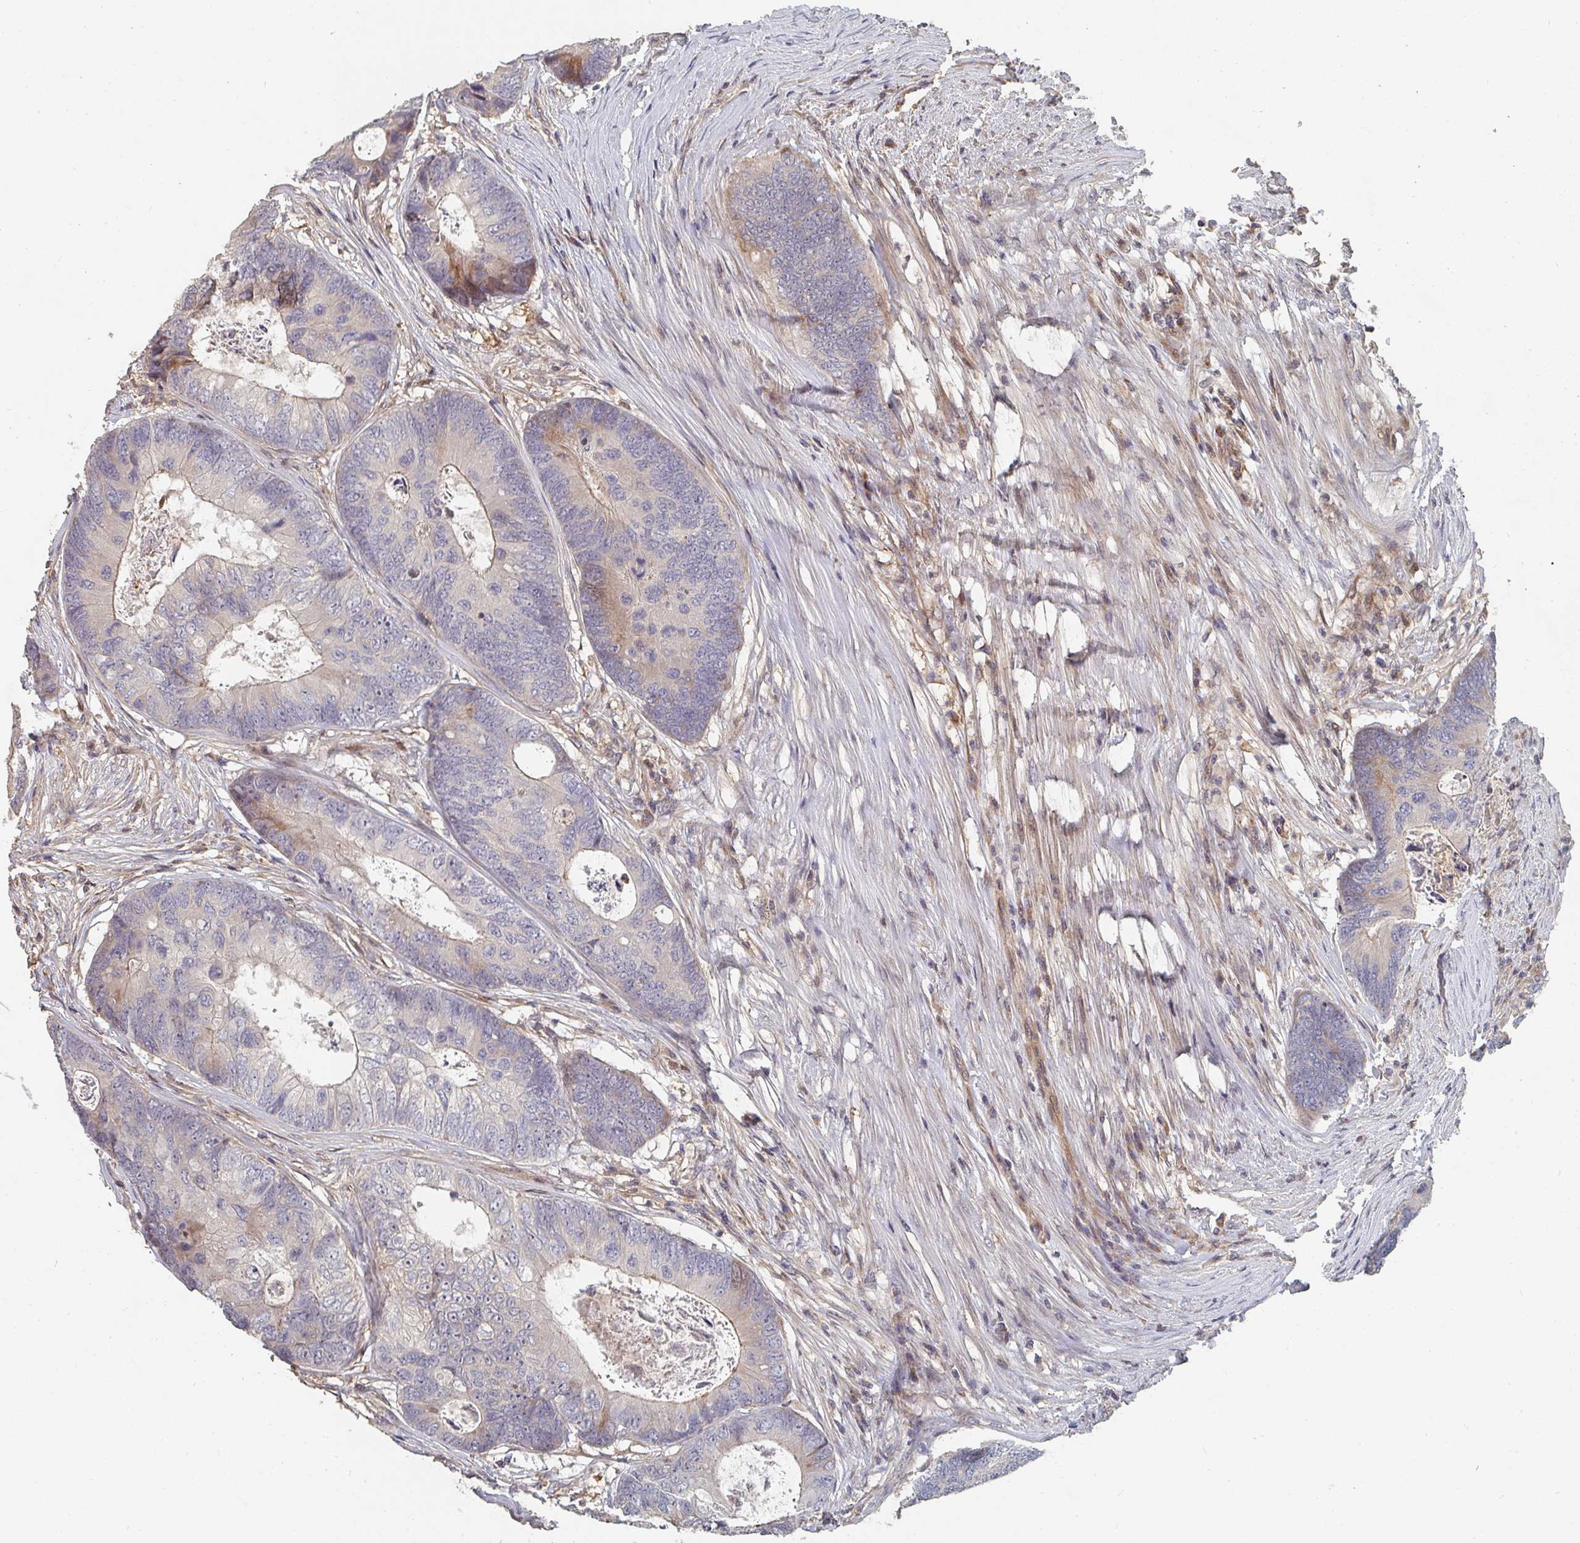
{"staining": {"intensity": "moderate", "quantity": "<25%", "location": "cytoplasmic/membranous"}, "tissue": "colorectal cancer", "cell_type": "Tumor cells", "image_type": "cancer", "snomed": [{"axis": "morphology", "description": "Adenocarcinoma, NOS"}, {"axis": "topography", "description": "Colon"}], "caption": "IHC micrograph of neoplastic tissue: colorectal cancer stained using immunohistochemistry shows low levels of moderate protein expression localized specifically in the cytoplasmic/membranous of tumor cells, appearing as a cytoplasmic/membranous brown color.", "gene": "PTEN", "patient": {"sex": "female", "age": 67}}